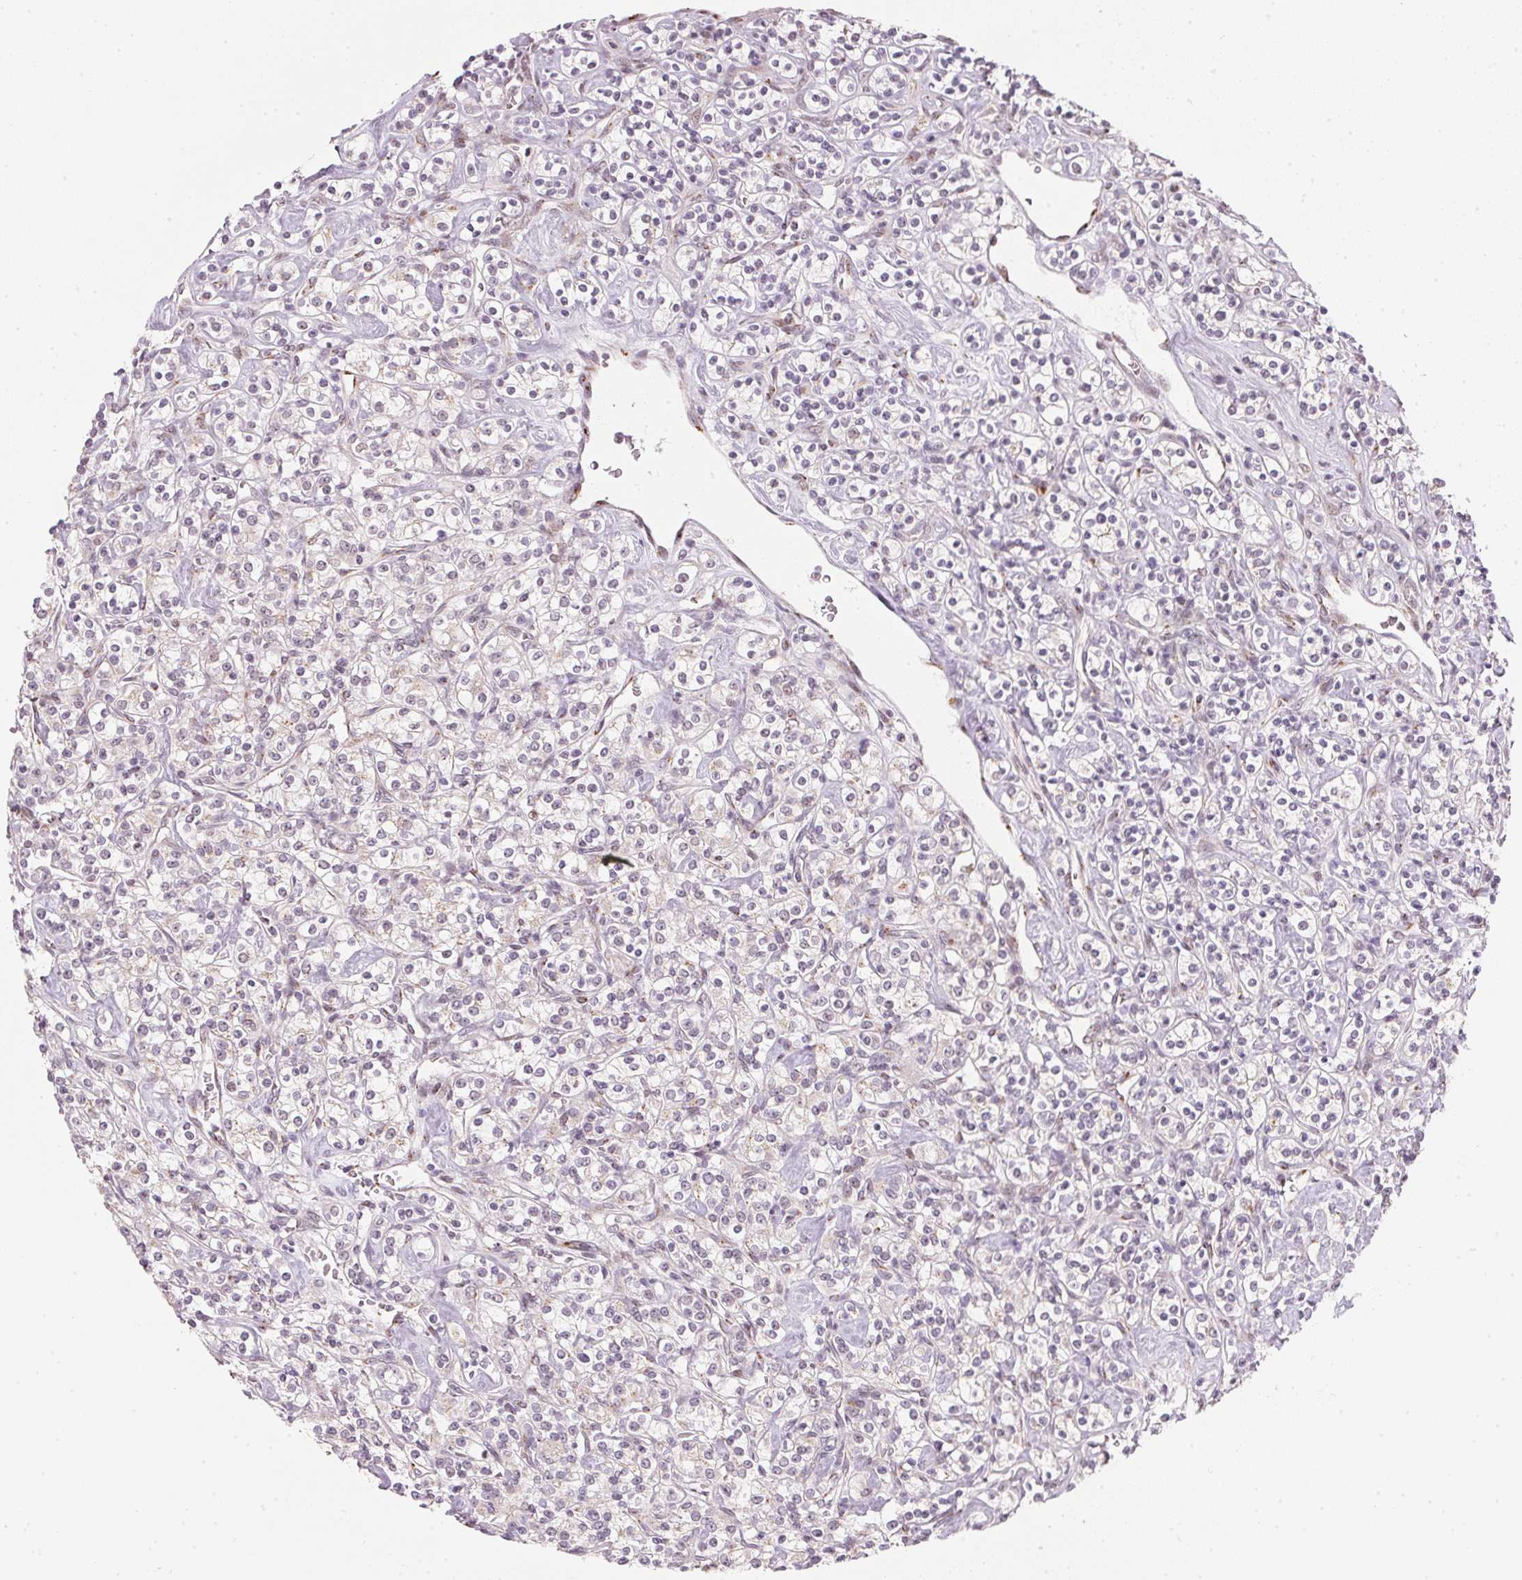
{"staining": {"intensity": "weak", "quantity": "25%-75%", "location": "cytoplasmic/membranous"}, "tissue": "renal cancer", "cell_type": "Tumor cells", "image_type": "cancer", "snomed": [{"axis": "morphology", "description": "Adenocarcinoma, NOS"}, {"axis": "topography", "description": "Kidney"}], "caption": "Human adenocarcinoma (renal) stained with a brown dye reveals weak cytoplasmic/membranous positive staining in approximately 25%-75% of tumor cells.", "gene": "RAB22A", "patient": {"sex": "male", "age": 77}}